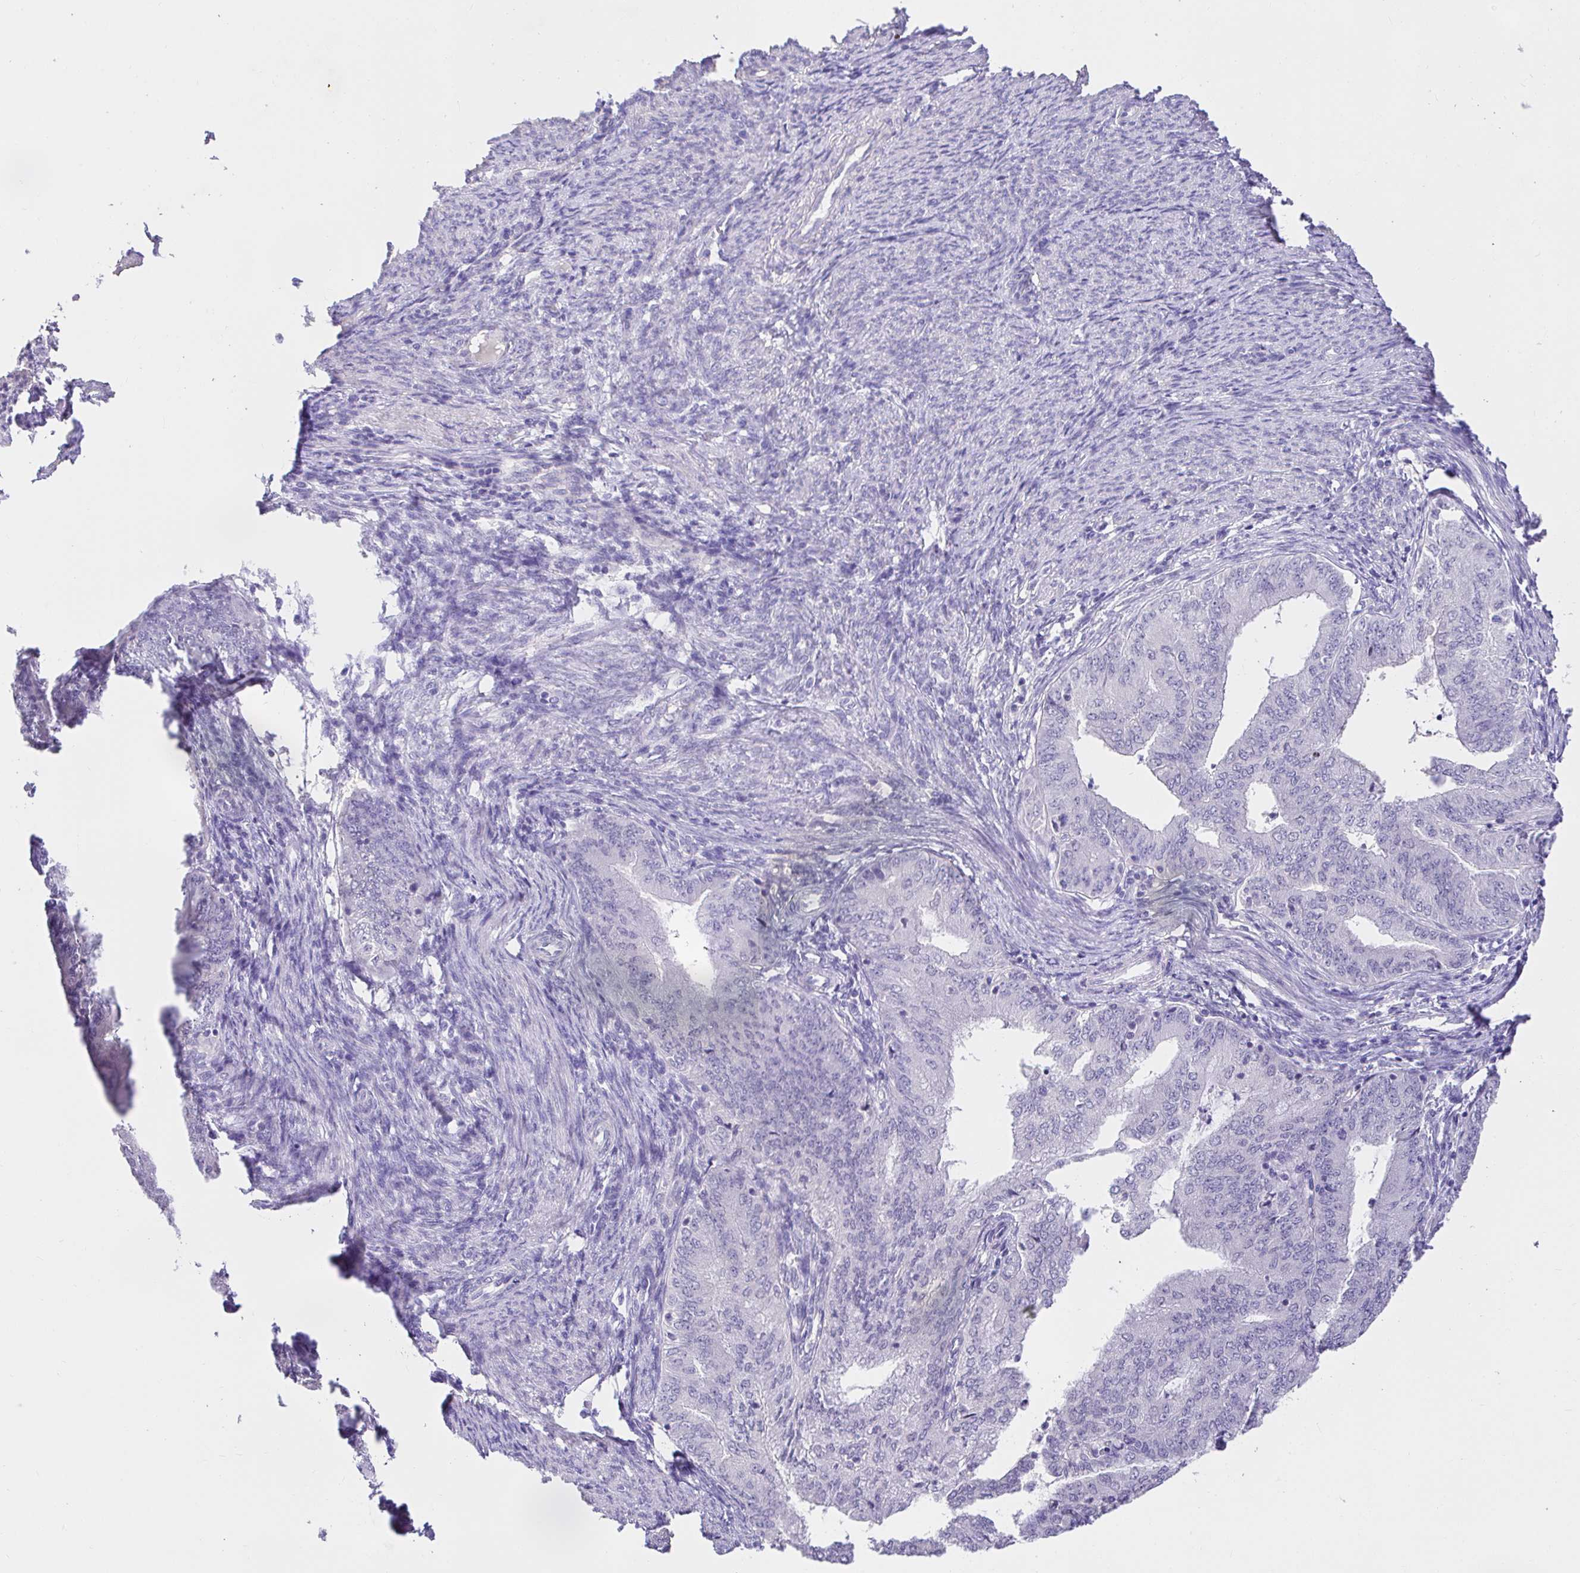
{"staining": {"intensity": "negative", "quantity": "none", "location": "none"}, "tissue": "endometrial cancer", "cell_type": "Tumor cells", "image_type": "cancer", "snomed": [{"axis": "morphology", "description": "Adenocarcinoma, NOS"}, {"axis": "topography", "description": "Endometrium"}], "caption": "Immunohistochemistry photomicrograph of endometrial cancer stained for a protein (brown), which shows no expression in tumor cells.", "gene": "CDO1", "patient": {"sex": "female", "age": 57}}